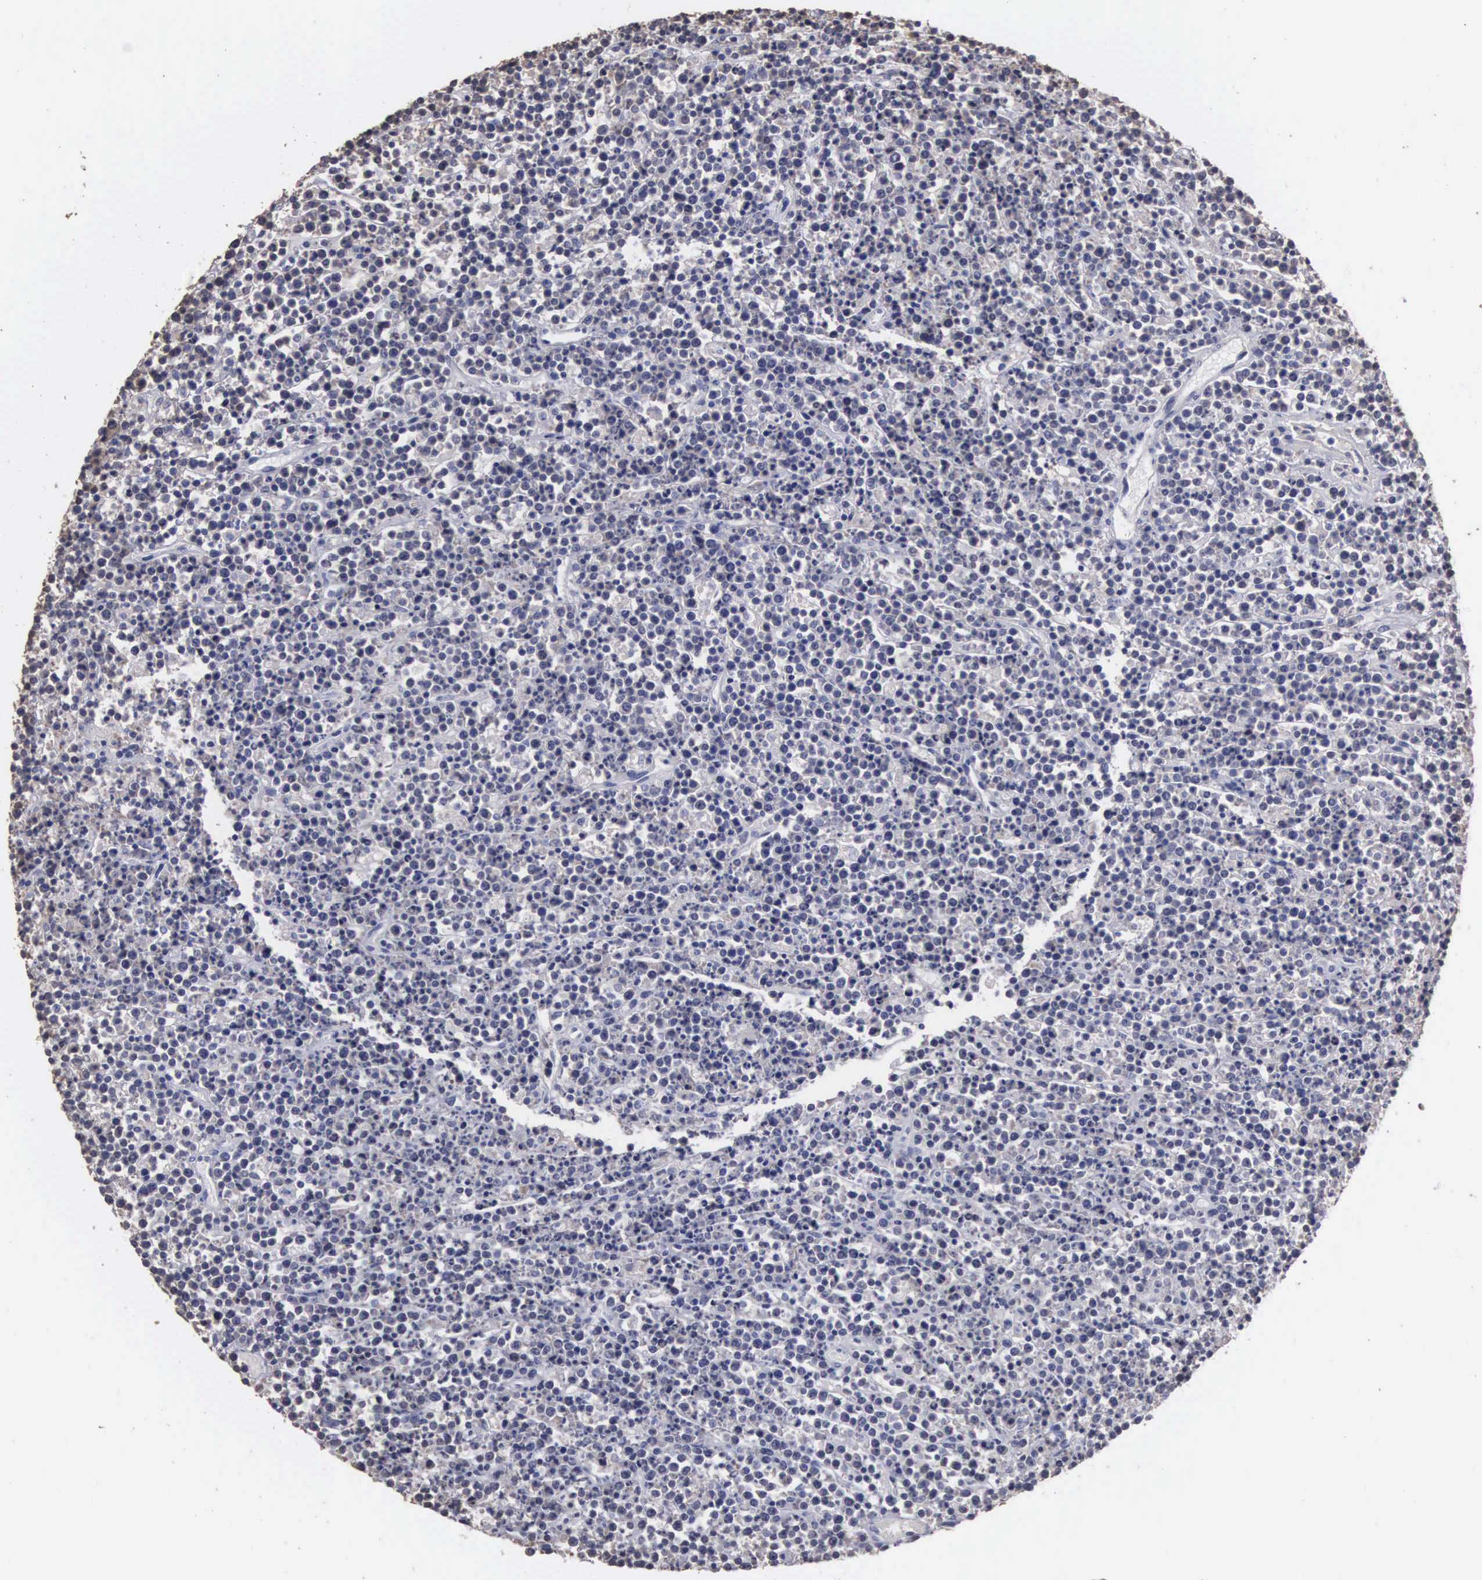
{"staining": {"intensity": "negative", "quantity": "none", "location": "none"}, "tissue": "lymphoma", "cell_type": "Tumor cells", "image_type": "cancer", "snomed": [{"axis": "morphology", "description": "Malignant lymphoma, non-Hodgkin's type, High grade"}, {"axis": "topography", "description": "Ovary"}], "caption": "The histopathology image demonstrates no staining of tumor cells in lymphoma.", "gene": "ENO3", "patient": {"sex": "female", "age": 56}}